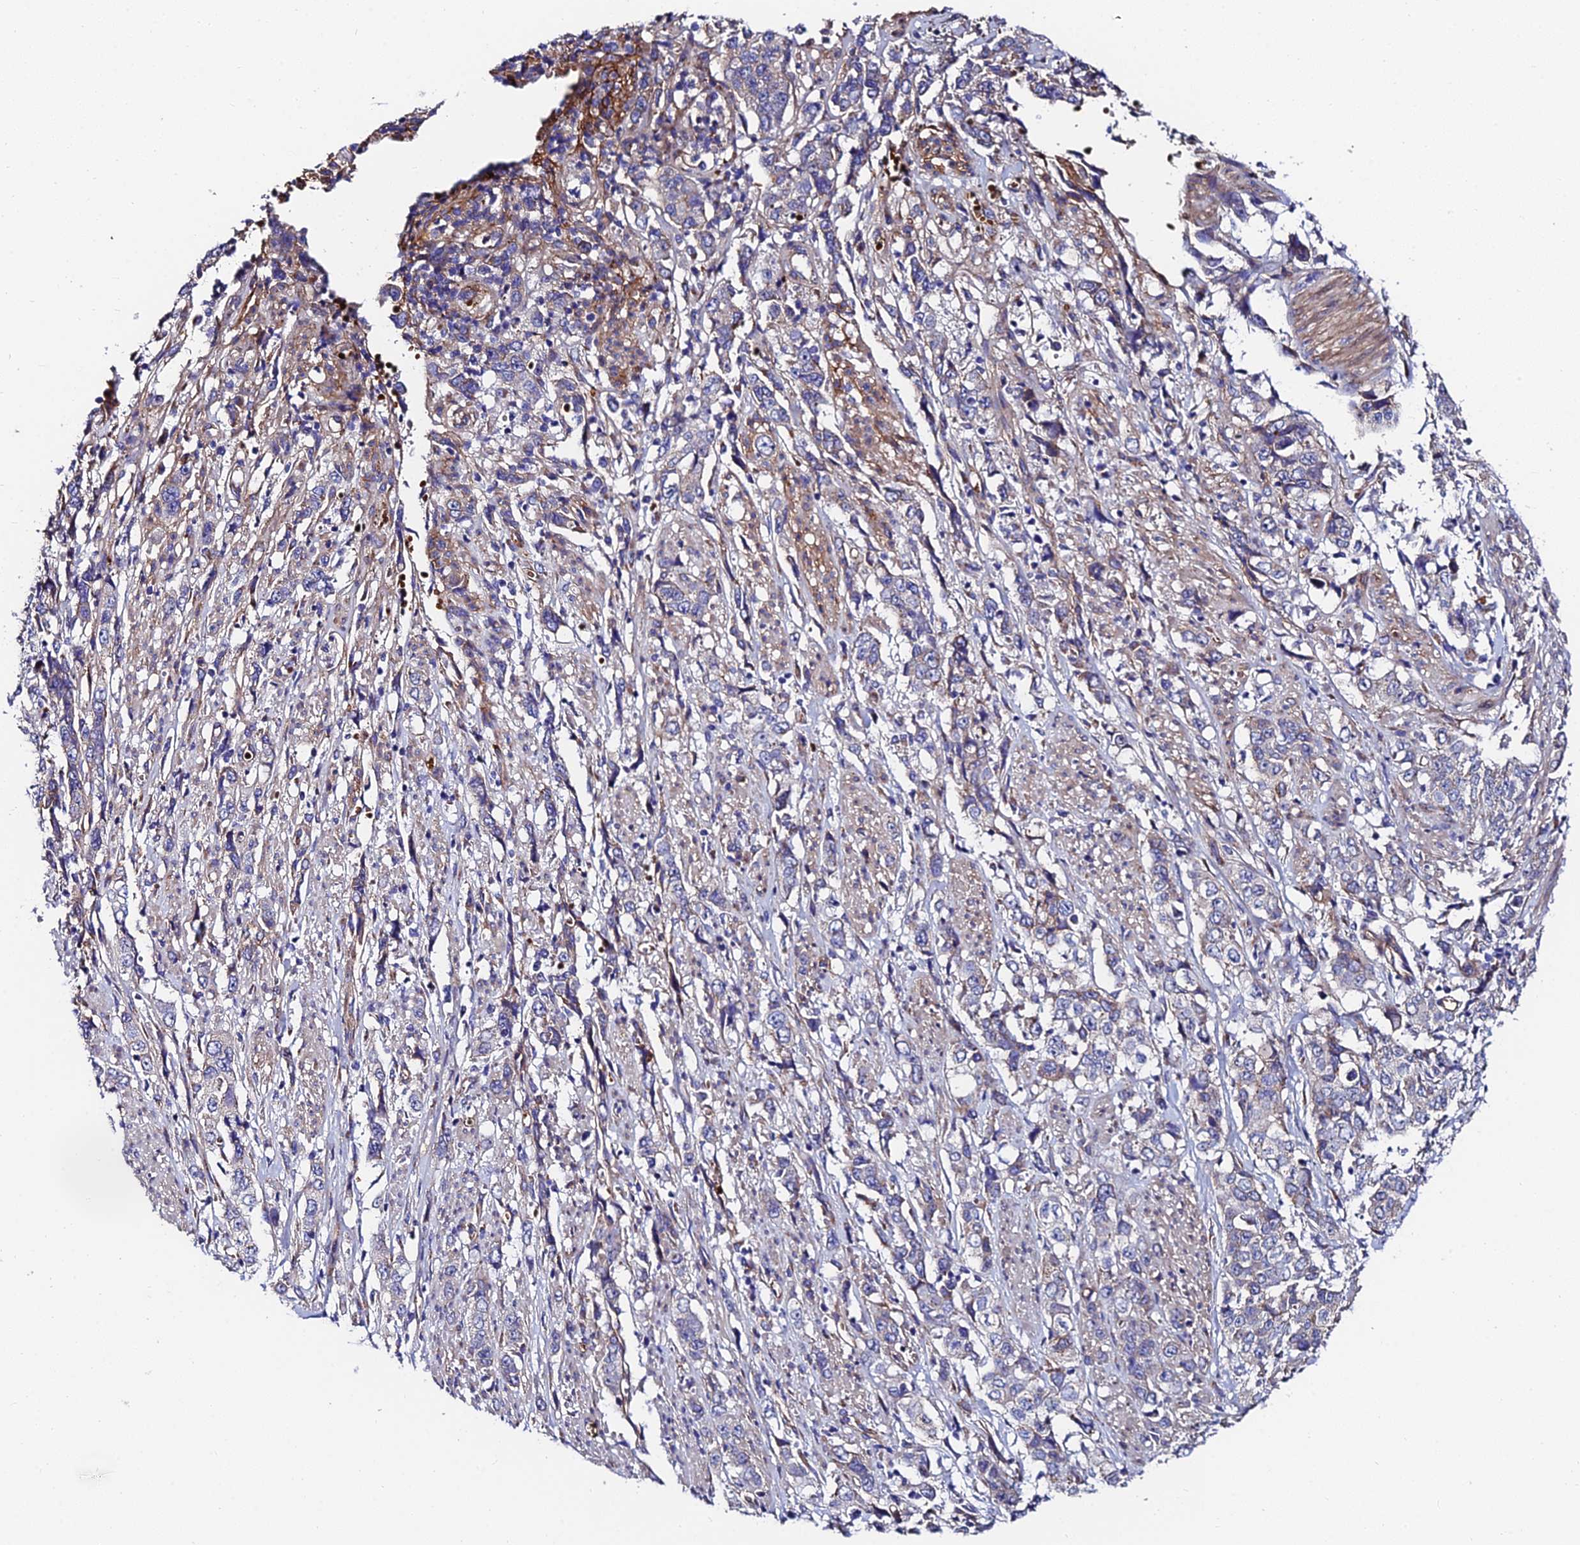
{"staining": {"intensity": "negative", "quantity": "none", "location": "none"}, "tissue": "stomach cancer", "cell_type": "Tumor cells", "image_type": "cancer", "snomed": [{"axis": "morphology", "description": "Adenocarcinoma, NOS"}, {"axis": "topography", "description": "Stomach, upper"}], "caption": "The image exhibits no significant positivity in tumor cells of stomach cancer (adenocarcinoma).", "gene": "ADGRF3", "patient": {"sex": "male", "age": 62}}